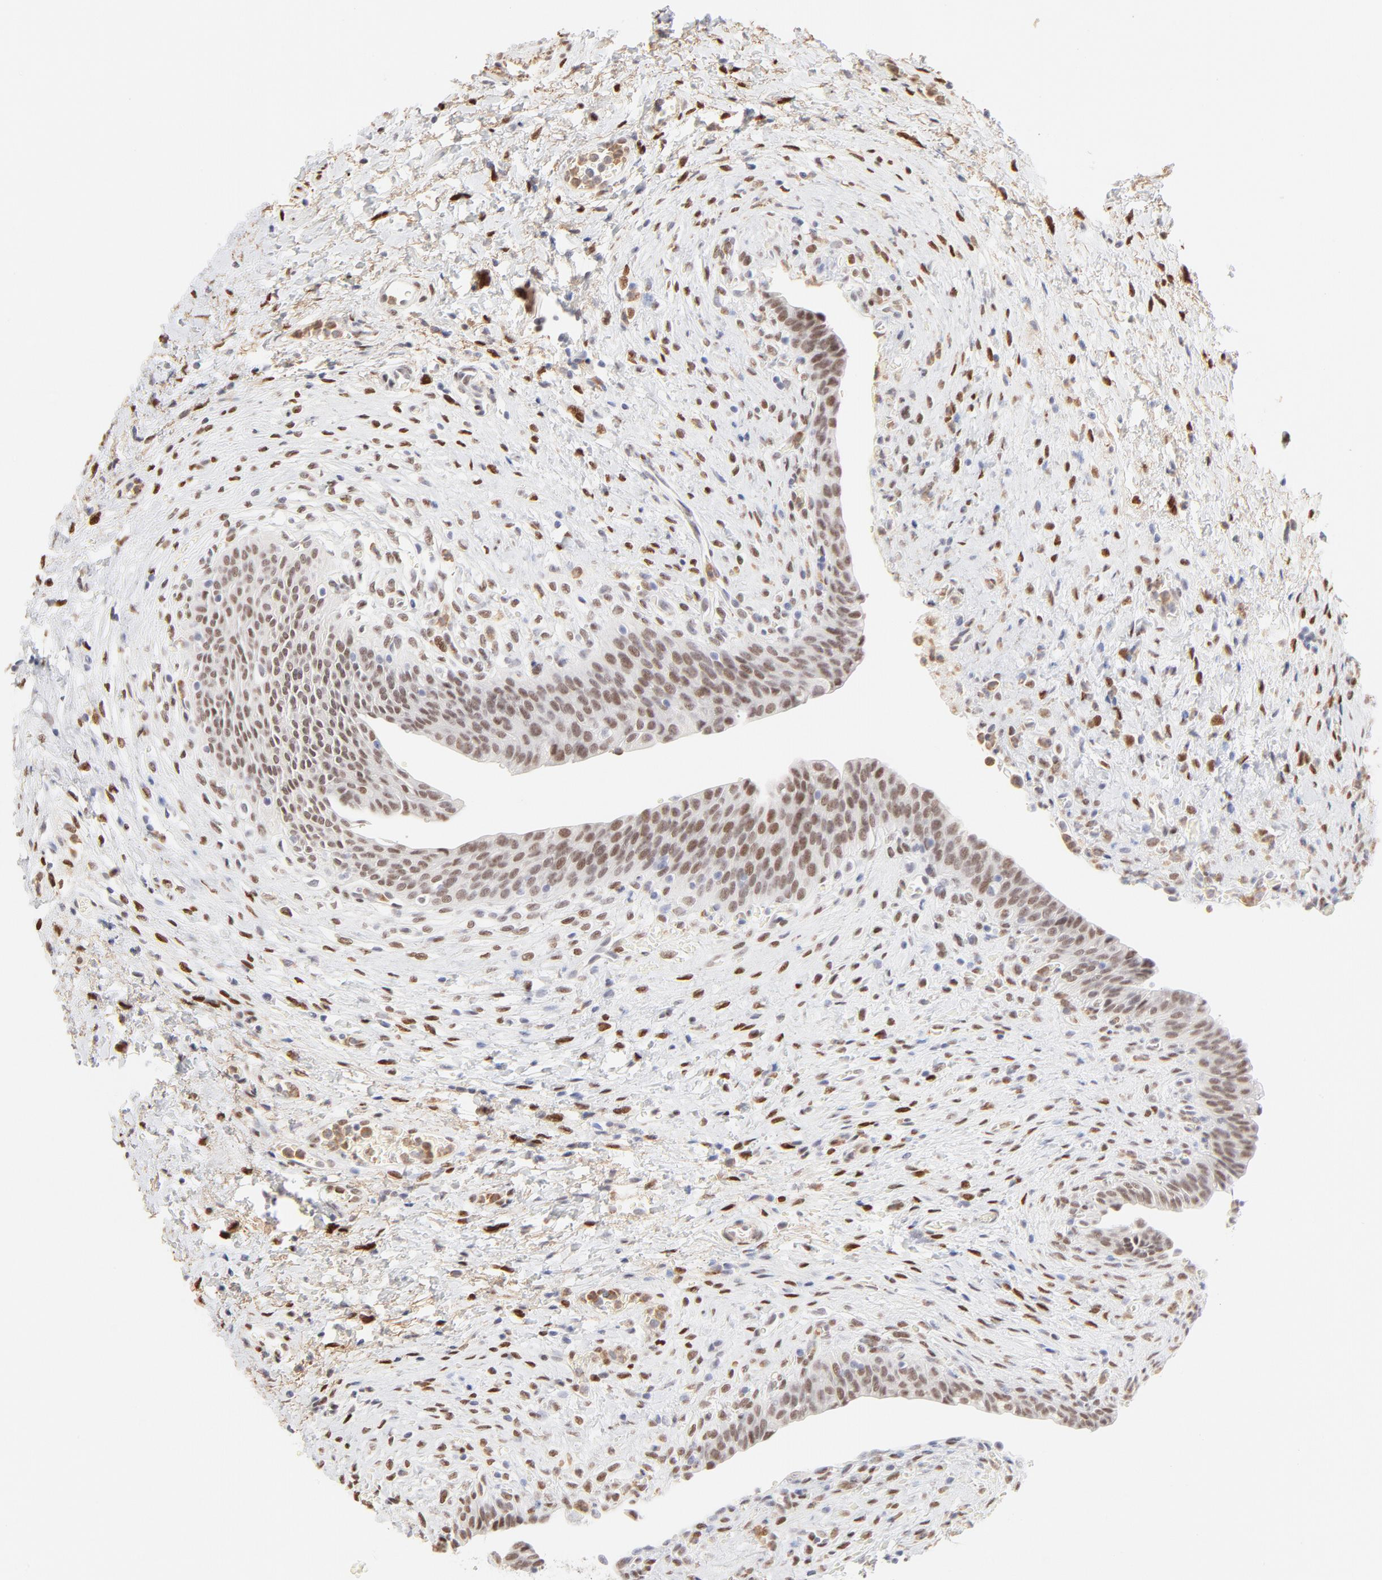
{"staining": {"intensity": "strong", "quantity": ">75%", "location": "nuclear"}, "tissue": "urinary bladder", "cell_type": "Urothelial cells", "image_type": "normal", "snomed": [{"axis": "morphology", "description": "Normal tissue, NOS"}, {"axis": "morphology", "description": "Dysplasia, NOS"}, {"axis": "topography", "description": "Urinary bladder"}], "caption": "Immunohistochemical staining of normal human urinary bladder demonstrates high levels of strong nuclear positivity in about >75% of urothelial cells. Using DAB (3,3'-diaminobenzidine) (brown) and hematoxylin (blue) stains, captured at high magnification using brightfield microscopy.", "gene": "PBX1", "patient": {"sex": "male", "age": 35}}